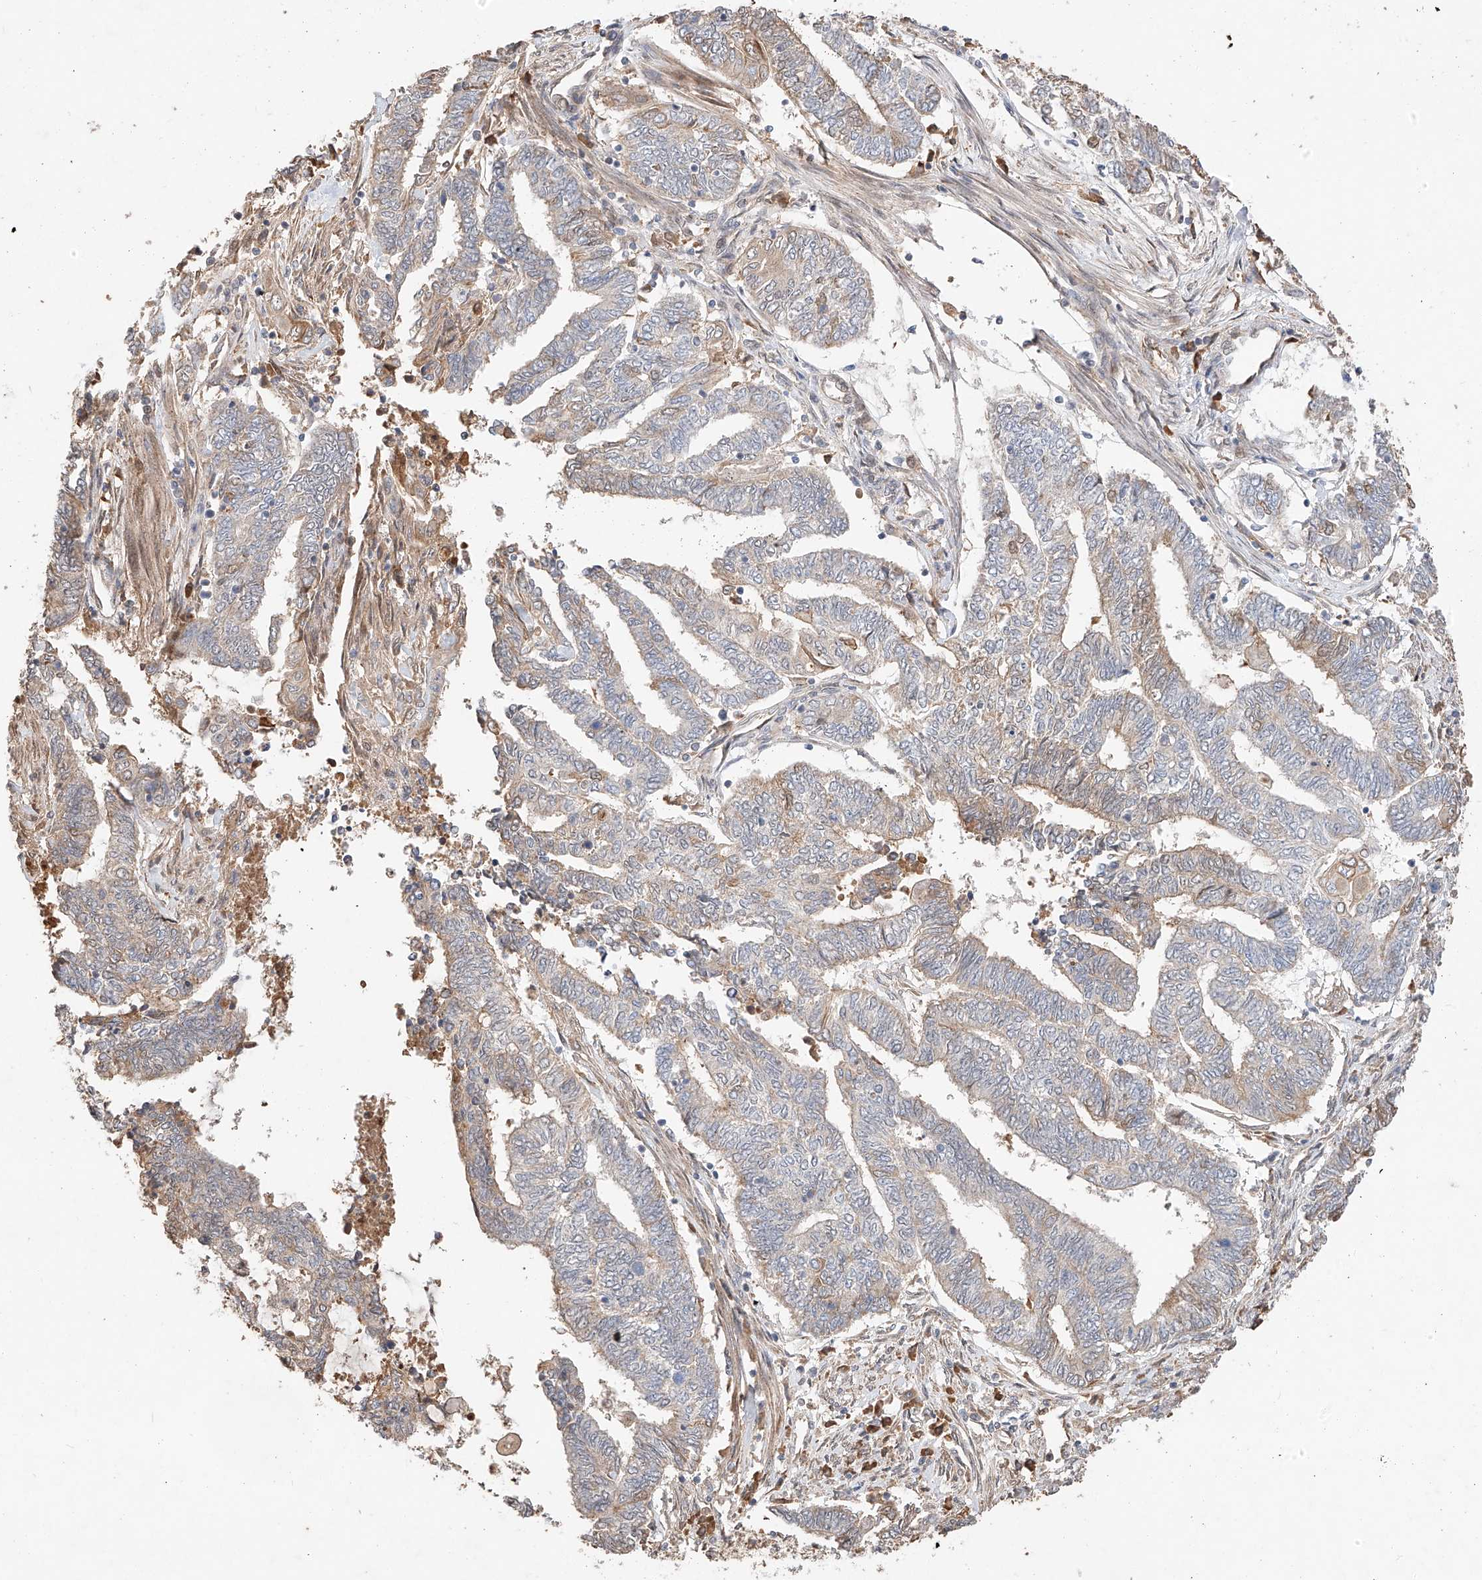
{"staining": {"intensity": "weak", "quantity": "<25%", "location": "cytoplasmic/membranous"}, "tissue": "endometrial cancer", "cell_type": "Tumor cells", "image_type": "cancer", "snomed": [{"axis": "morphology", "description": "Adenocarcinoma, NOS"}, {"axis": "topography", "description": "Uterus"}, {"axis": "topography", "description": "Endometrium"}], "caption": "This is an immunohistochemistry (IHC) photomicrograph of endometrial cancer (adenocarcinoma). There is no staining in tumor cells.", "gene": "SUSD6", "patient": {"sex": "female", "age": 70}}